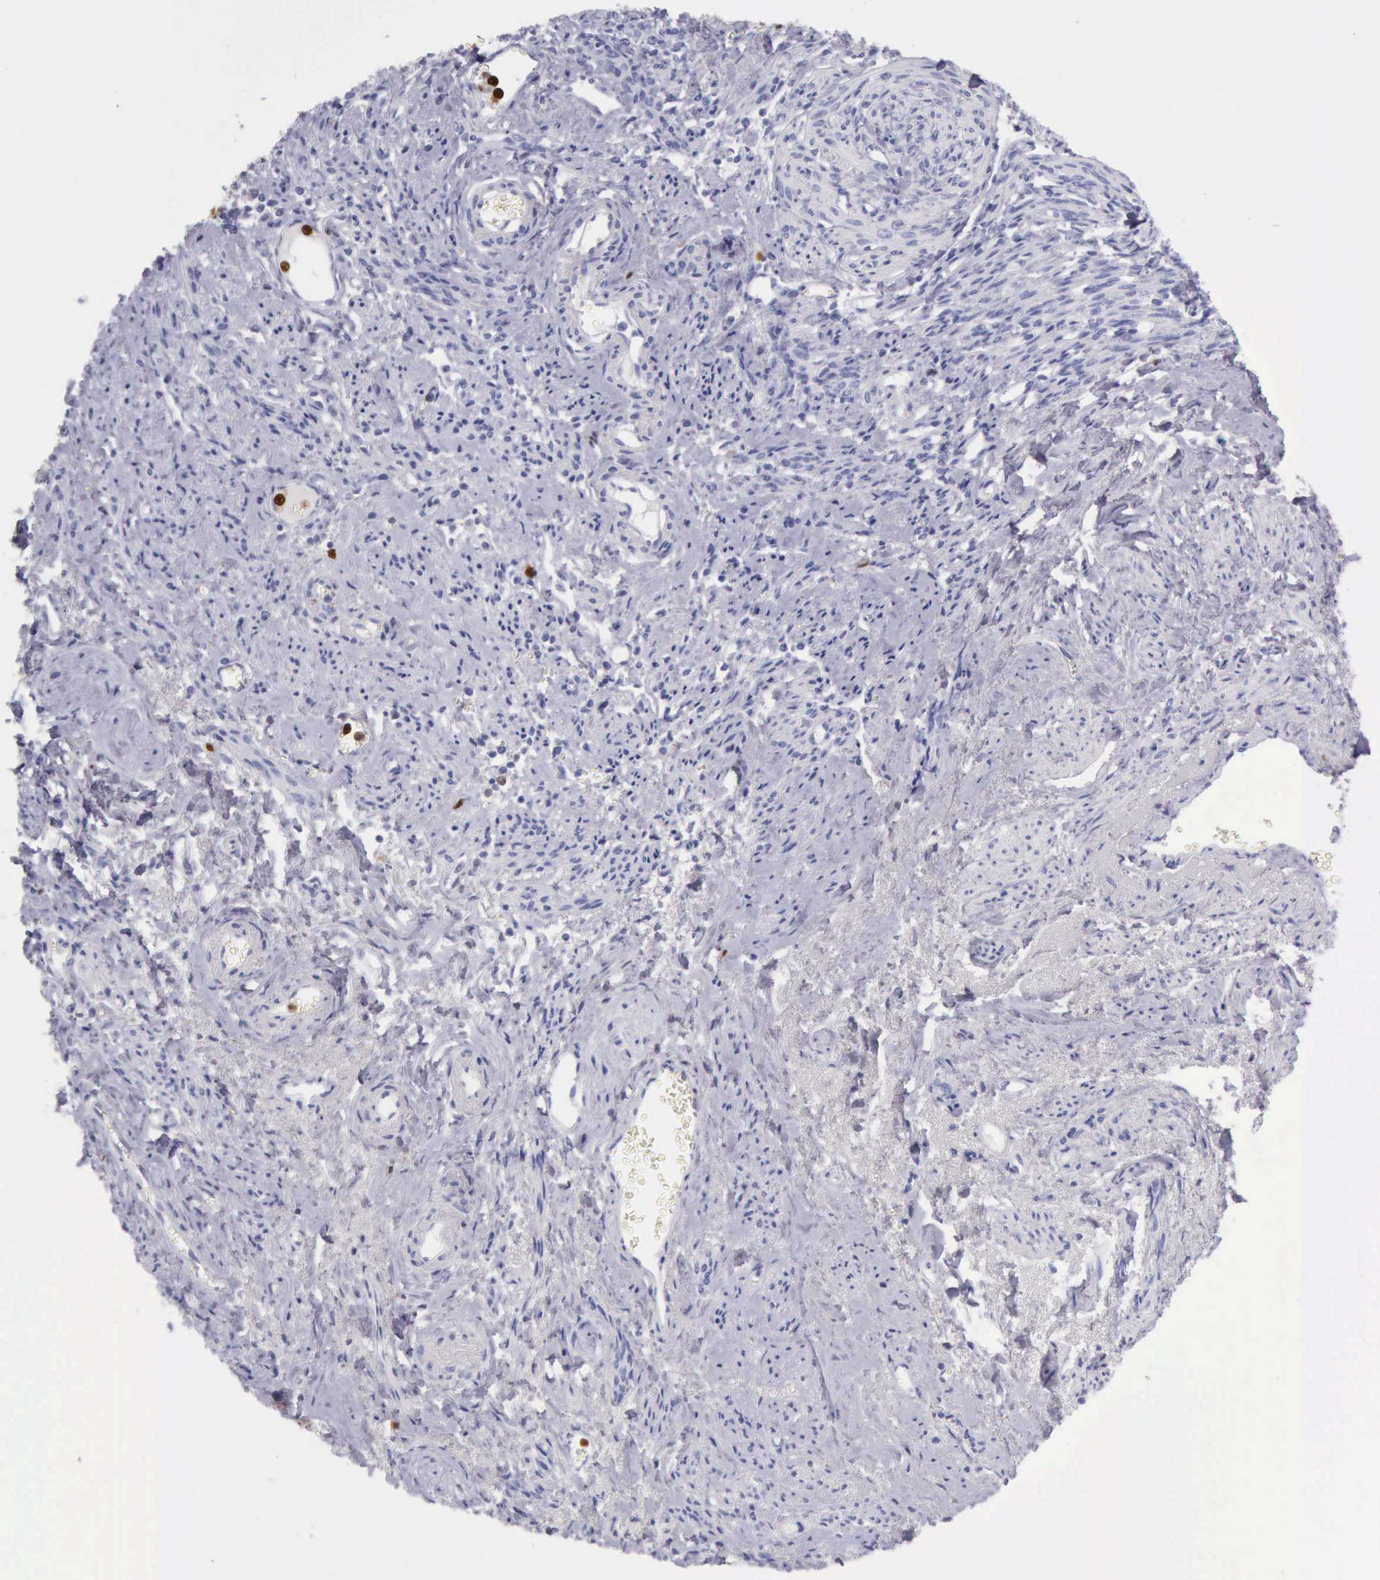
{"staining": {"intensity": "negative", "quantity": "none", "location": "none"}, "tissue": "endometrial cancer", "cell_type": "Tumor cells", "image_type": "cancer", "snomed": [{"axis": "morphology", "description": "Adenocarcinoma, NOS"}, {"axis": "topography", "description": "Endometrium"}], "caption": "Endometrial cancer (adenocarcinoma) stained for a protein using immunohistochemistry reveals no staining tumor cells.", "gene": "CSTA", "patient": {"sex": "female", "age": 75}}